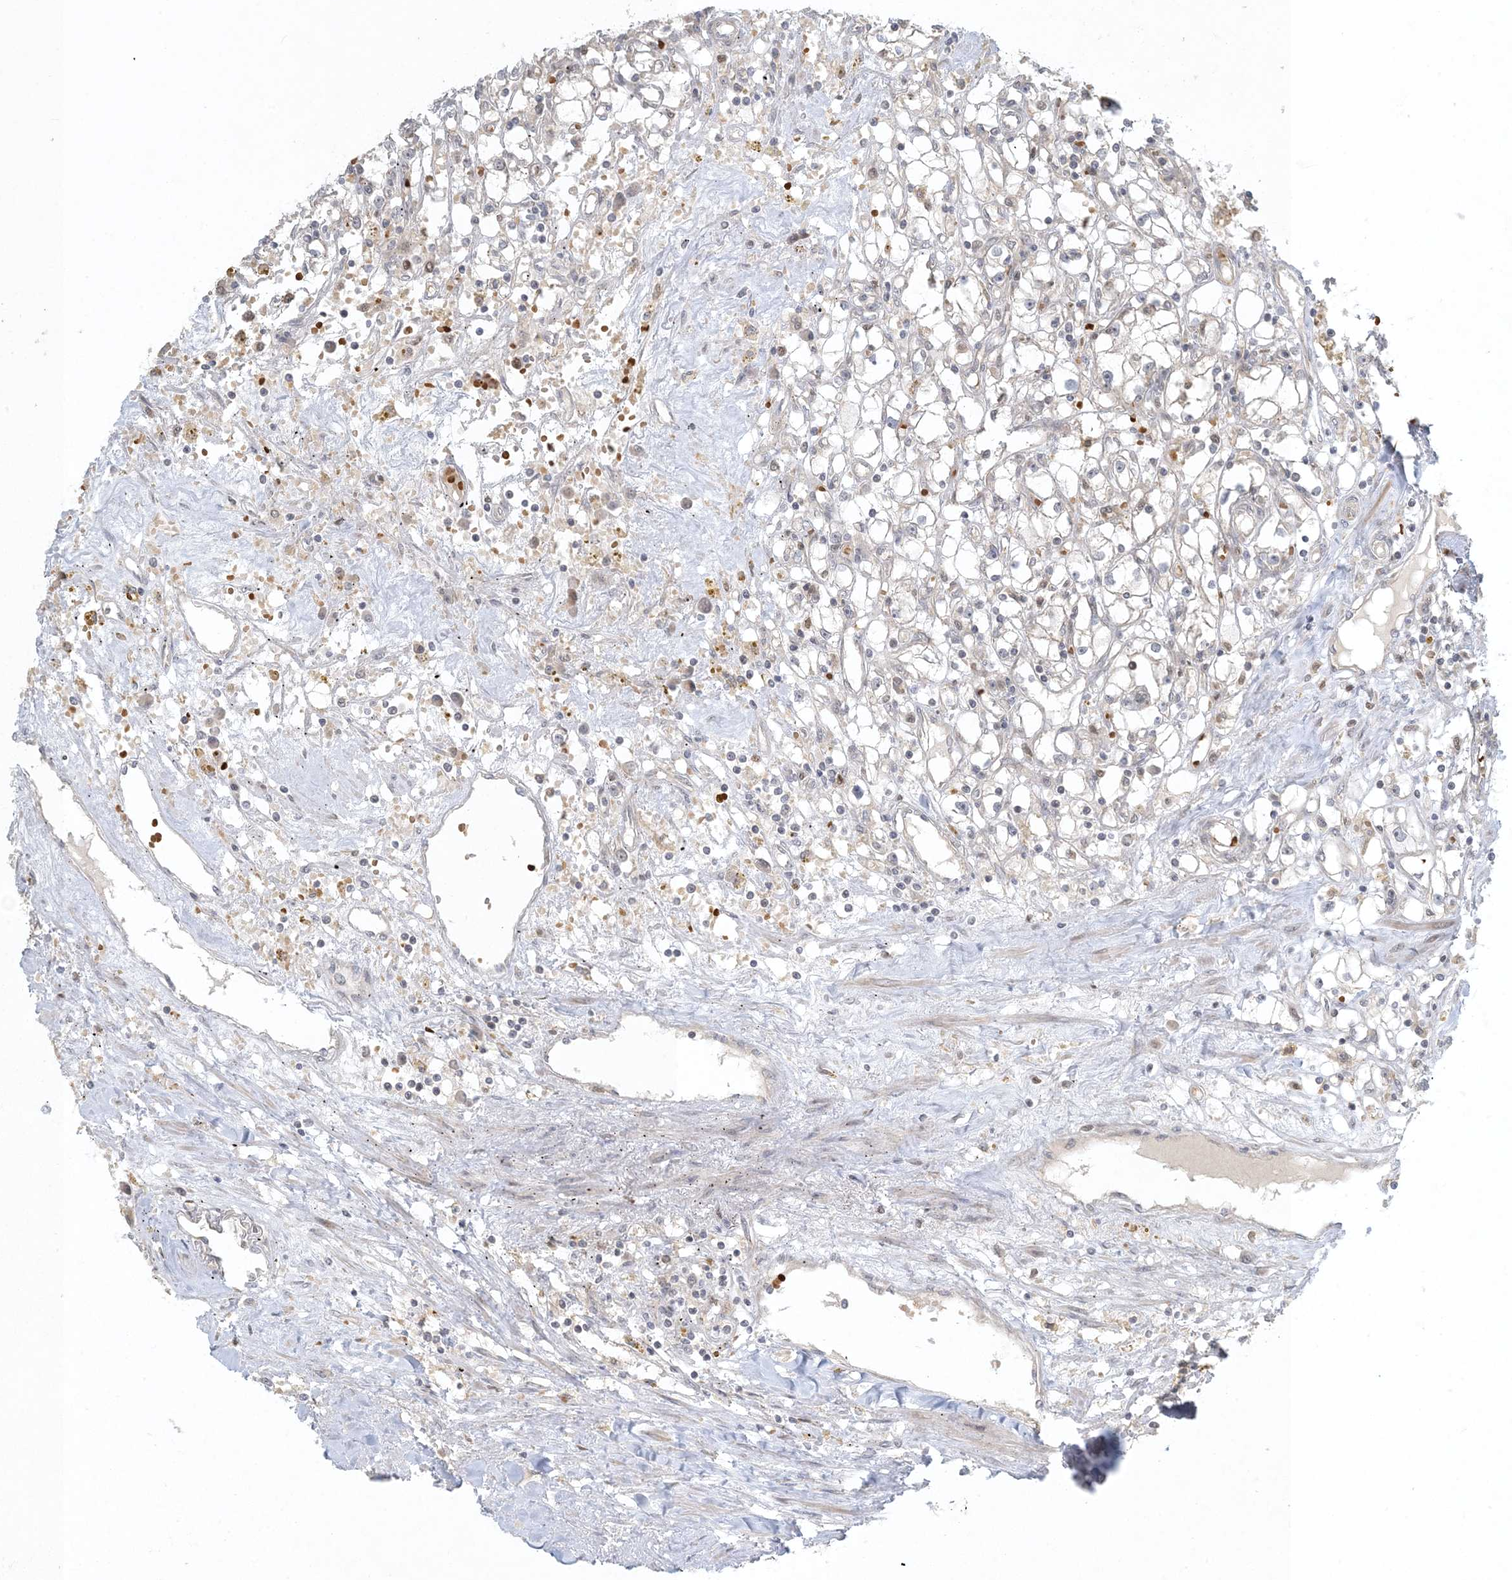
{"staining": {"intensity": "negative", "quantity": "none", "location": "none"}, "tissue": "renal cancer", "cell_type": "Tumor cells", "image_type": "cancer", "snomed": [{"axis": "morphology", "description": "Adenocarcinoma, NOS"}, {"axis": "topography", "description": "Kidney"}], "caption": "Tumor cells show no significant protein expression in adenocarcinoma (renal). (DAB immunohistochemistry (IHC), high magnification).", "gene": "CTDNEP1", "patient": {"sex": "male", "age": 56}}